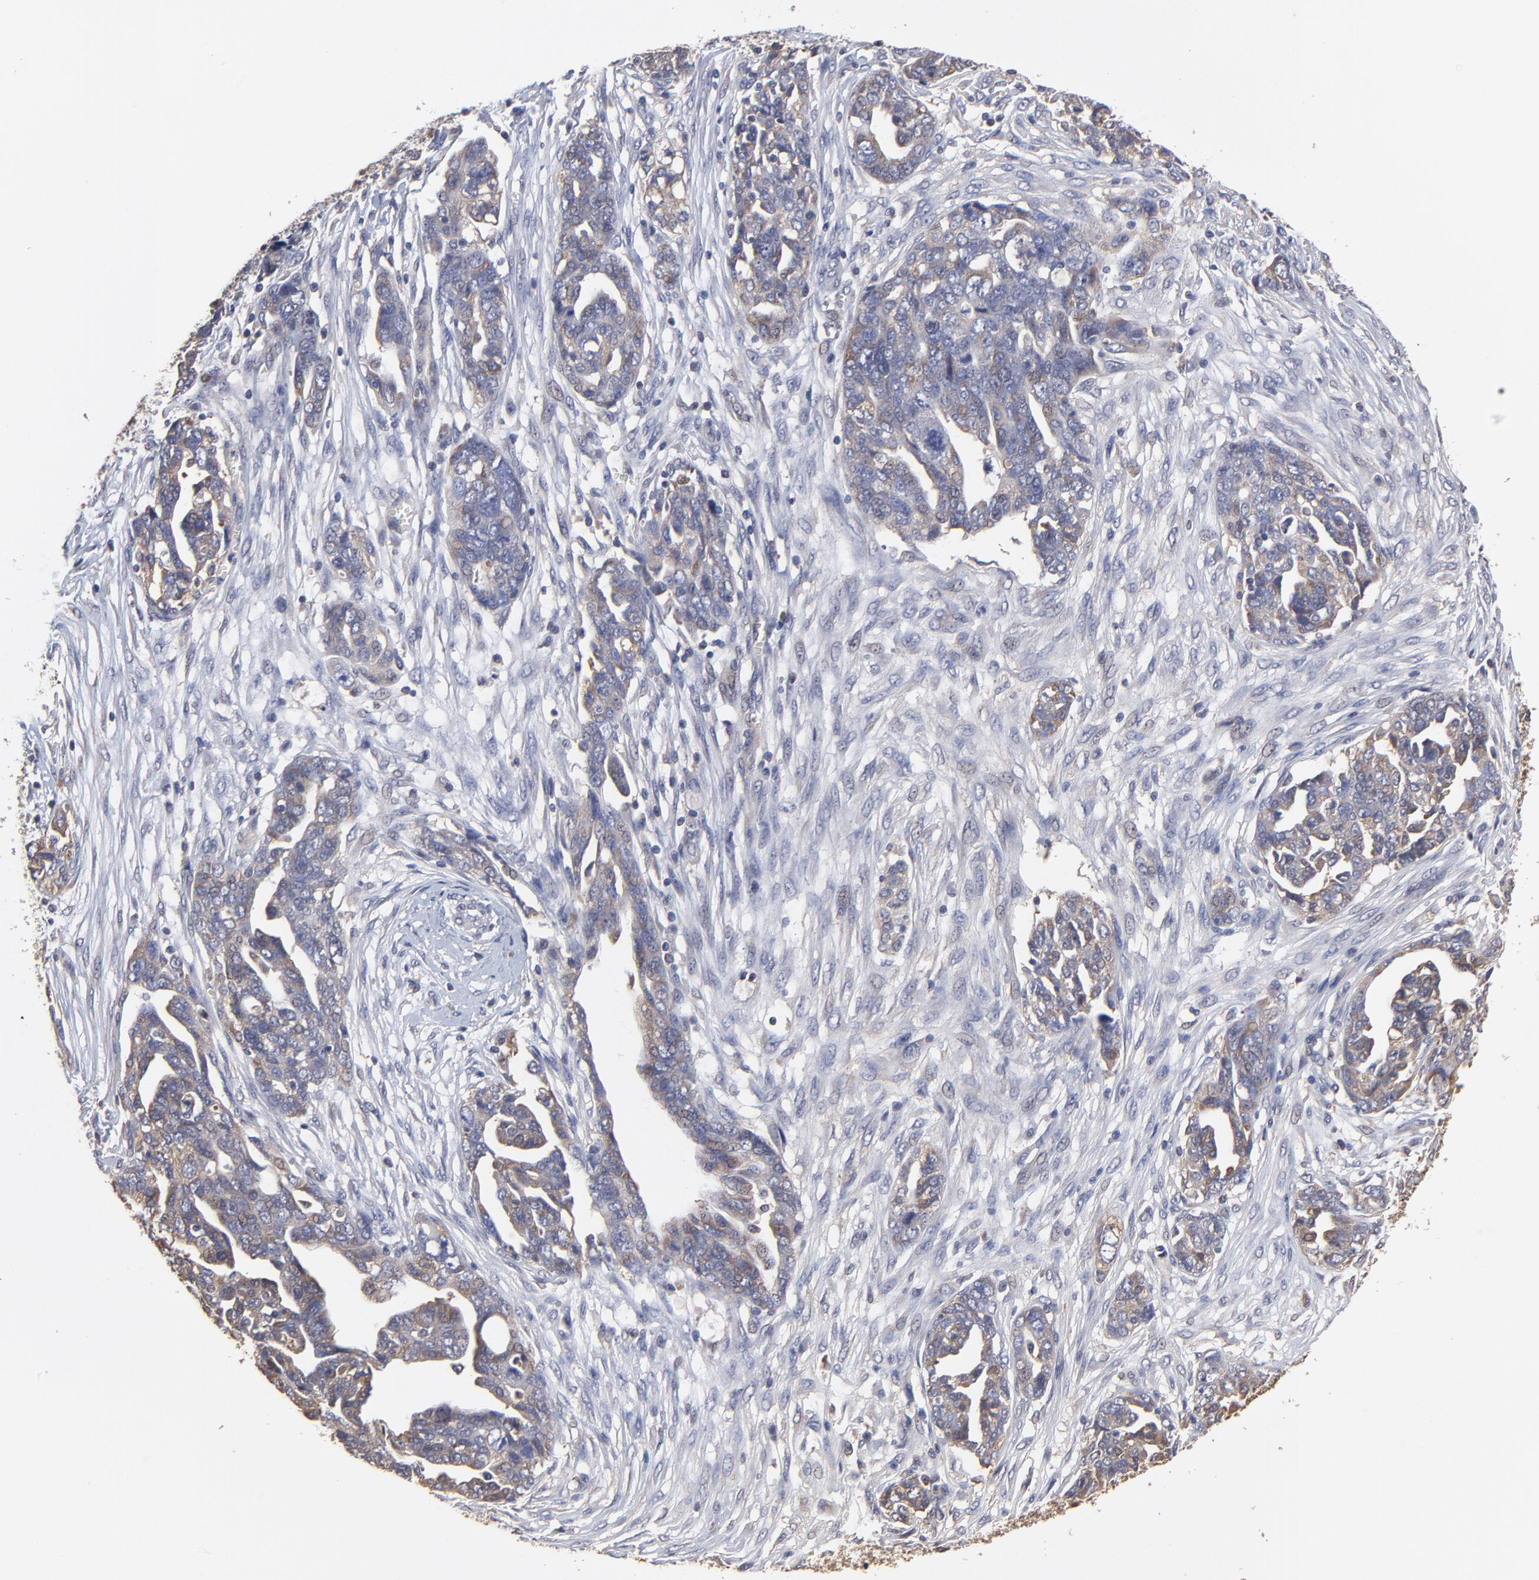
{"staining": {"intensity": "weak", "quantity": ">75%", "location": "cytoplasmic/membranous"}, "tissue": "ovarian cancer", "cell_type": "Tumor cells", "image_type": "cancer", "snomed": [{"axis": "morphology", "description": "Normal tissue, NOS"}, {"axis": "morphology", "description": "Cystadenocarcinoma, serous, NOS"}, {"axis": "topography", "description": "Fallopian tube"}, {"axis": "topography", "description": "Ovary"}], "caption": "Protein analysis of ovarian cancer (serous cystadenocarcinoma) tissue reveals weak cytoplasmic/membranous expression in about >75% of tumor cells.", "gene": "CCT2", "patient": {"sex": "female", "age": 56}}